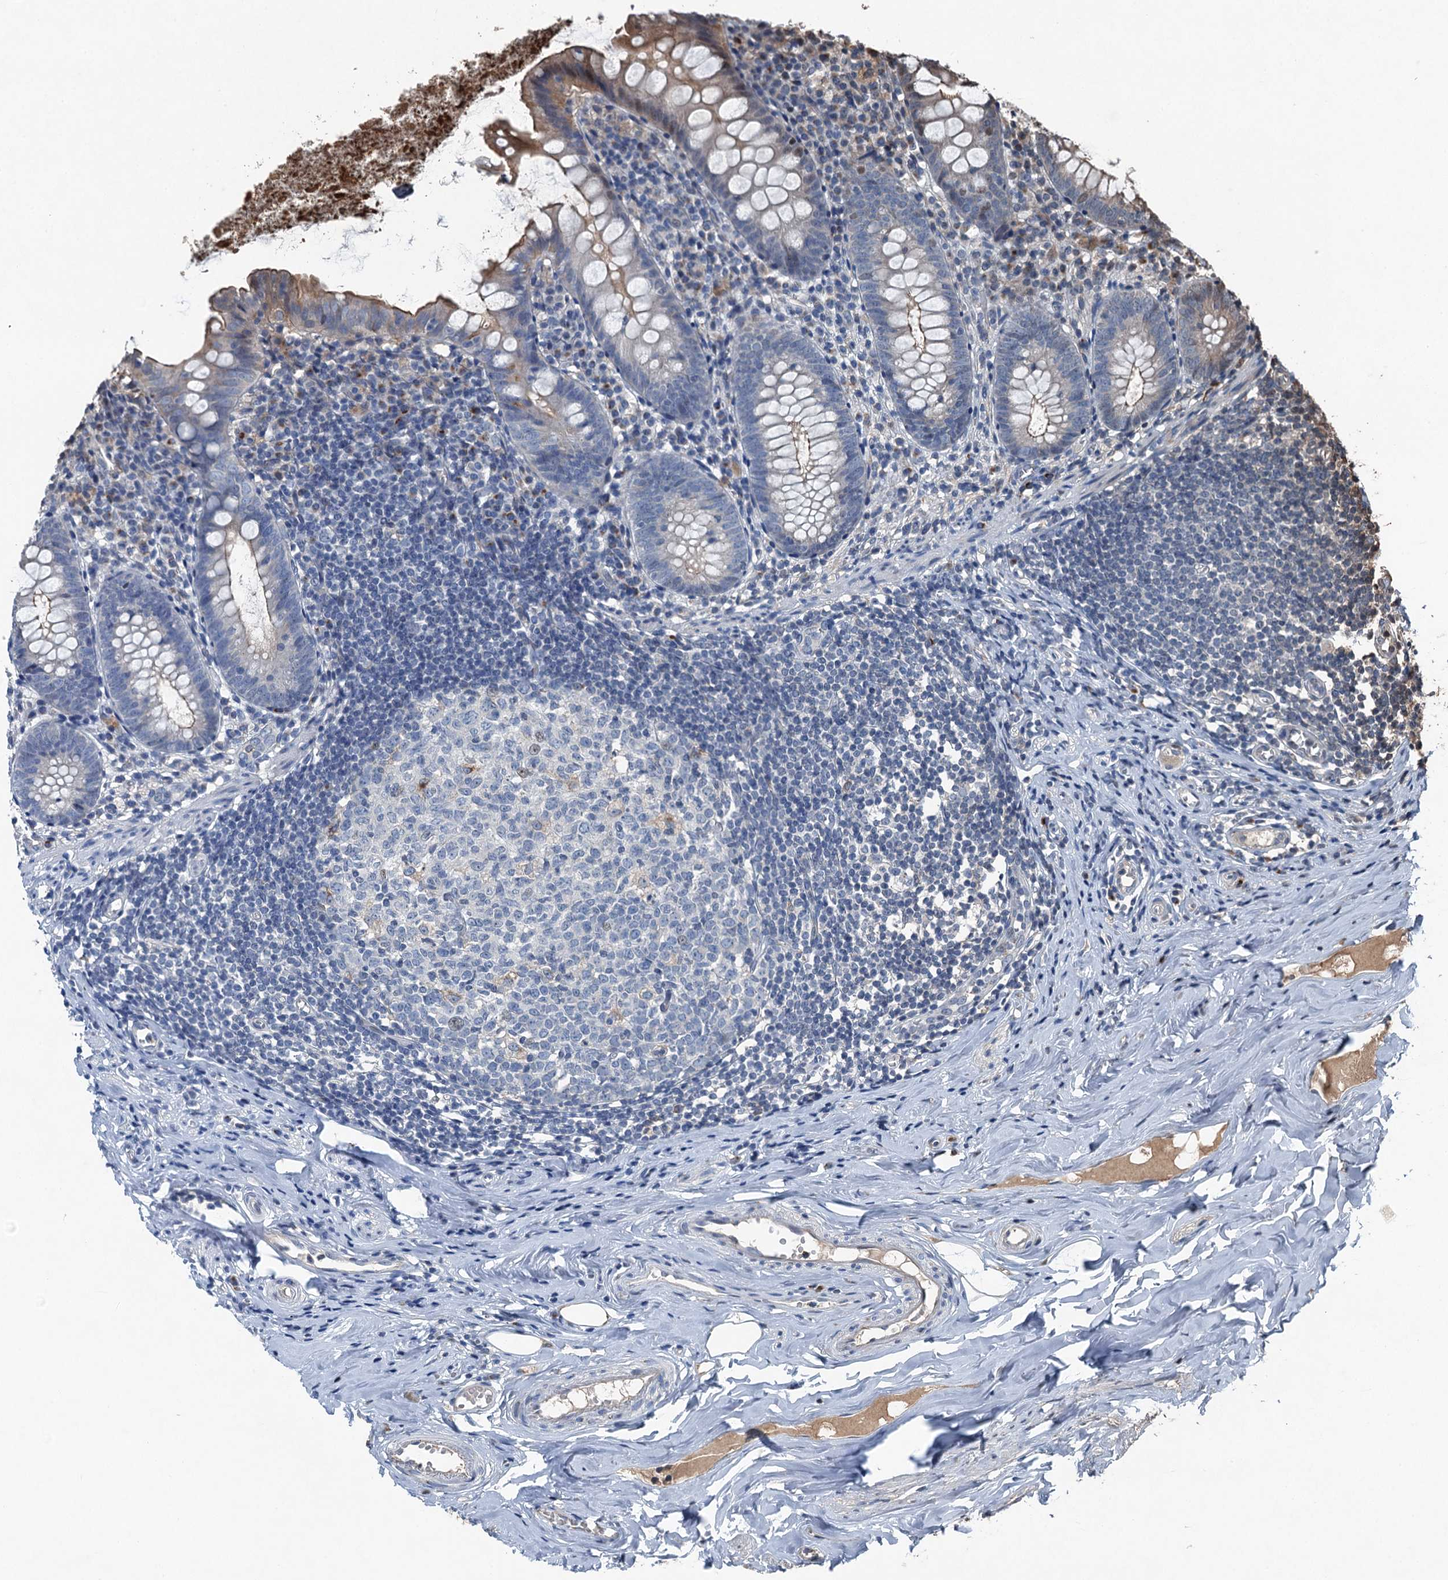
{"staining": {"intensity": "moderate", "quantity": "<25%", "location": "cytoplasmic/membranous"}, "tissue": "appendix", "cell_type": "Glandular cells", "image_type": "normal", "snomed": [{"axis": "morphology", "description": "Normal tissue, NOS"}, {"axis": "topography", "description": "Appendix"}], "caption": "Protein analysis of unremarkable appendix demonstrates moderate cytoplasmic/membranous expression in about <25% of glandular cells. (Stains: DAB (3,3'-diaminobenzidine) in brown, nuclei in blue, Microscopy: brightfield microscopy at high magnification).", "gene": "NAA60", "patient": {"sex": "female", "age": 51}}